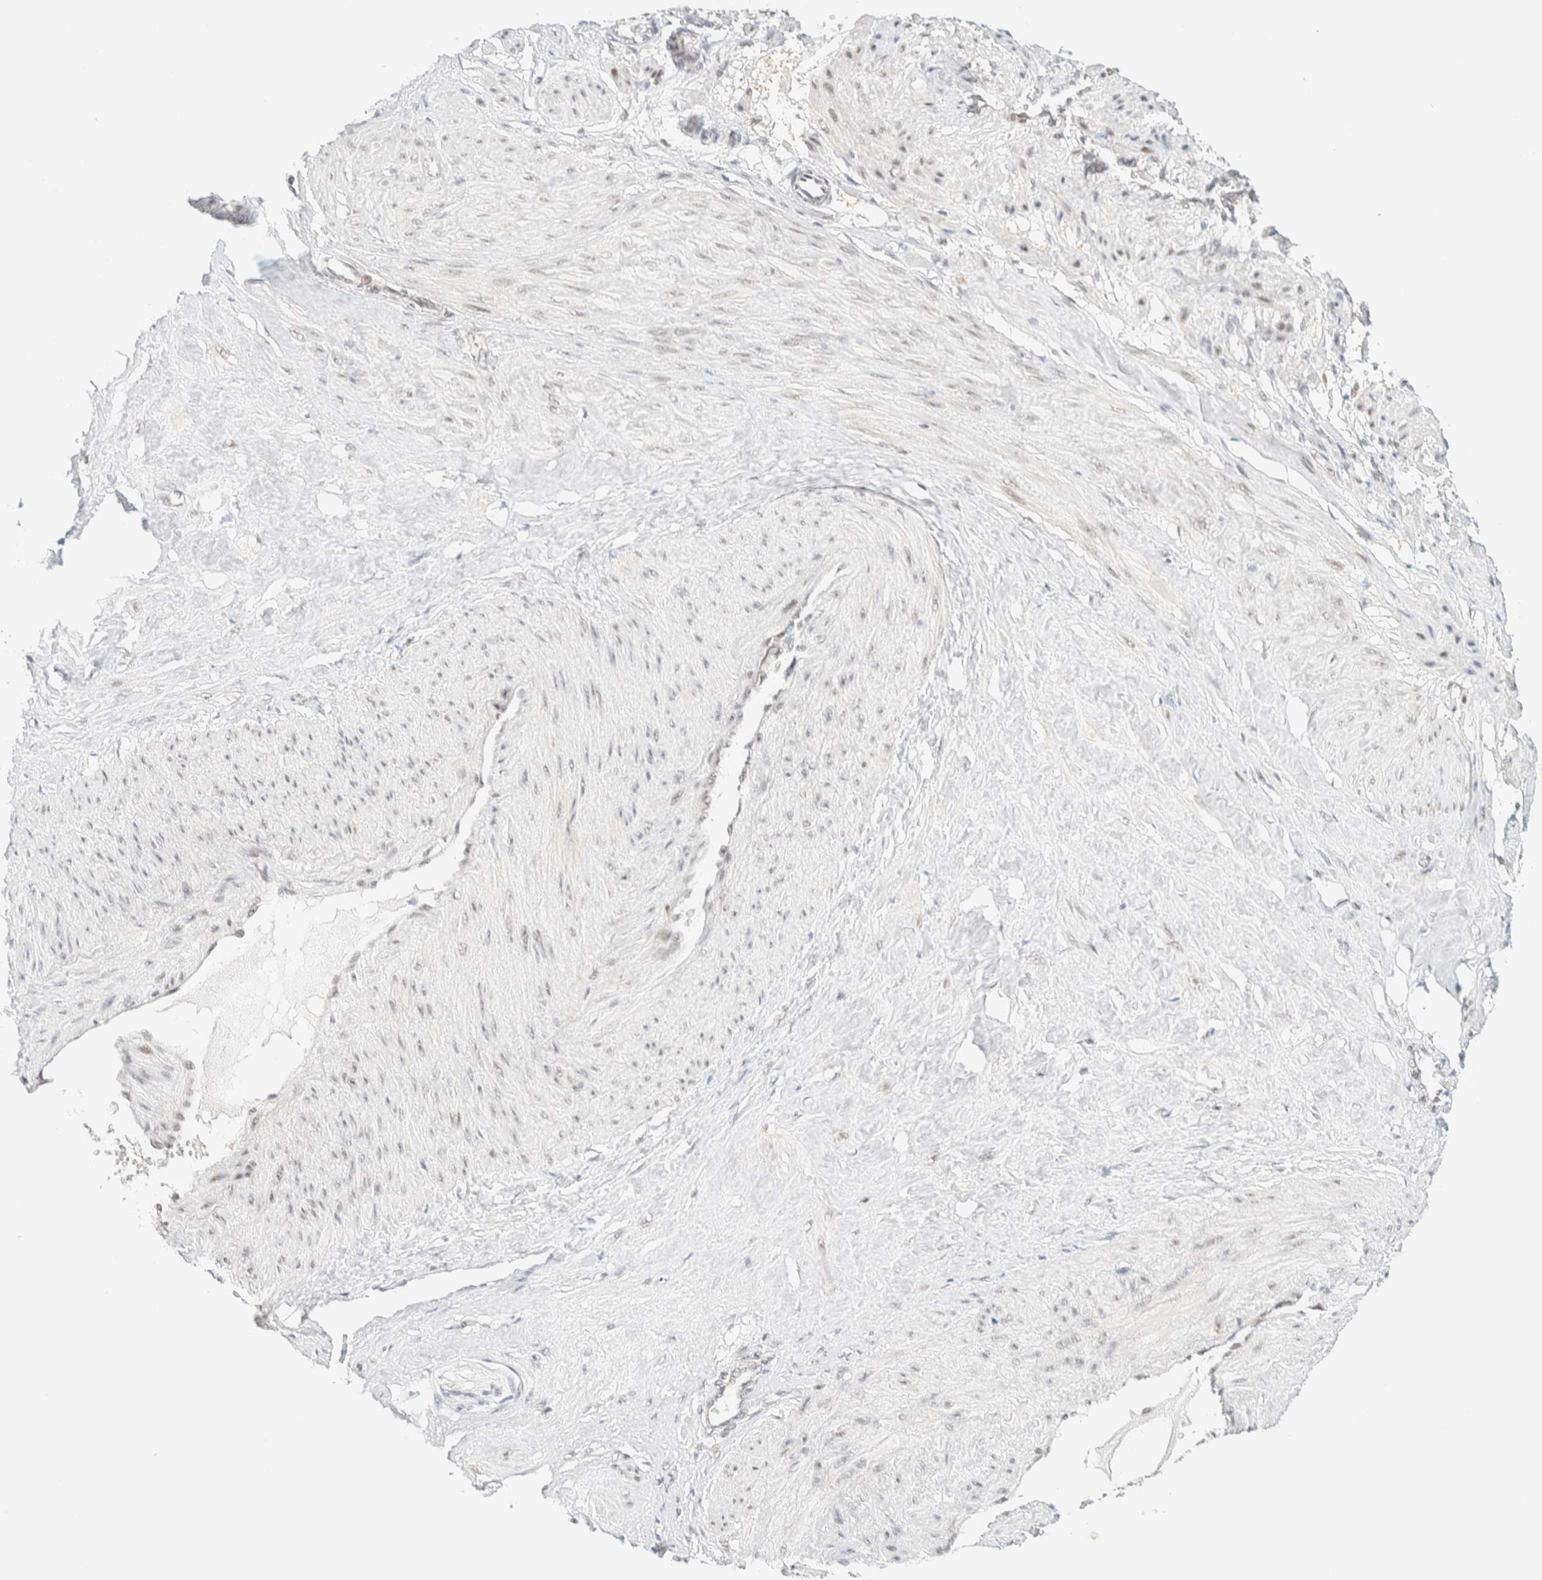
{"staining": {"intensity": "moderate", "quantity": "<25%", "location": "nuclear"}, "tissue": "smooth muscle", "cell_type": "Smooth muscle cells", "image_type": "normal", "snomed": [{"axis": "morphology", "description": "Normal tissue, NOS"}, {"axis": "topography", "description": "Endometrium"}], "caption": "A photomicrograph showing moderate nuclear staining in about <25% of smooth muscle cells in benign smooth muscle, as visualized by brown immunohistochemical staining.", "gene": "PYGO2", "patient": {"sex": "female", "age": 33}}